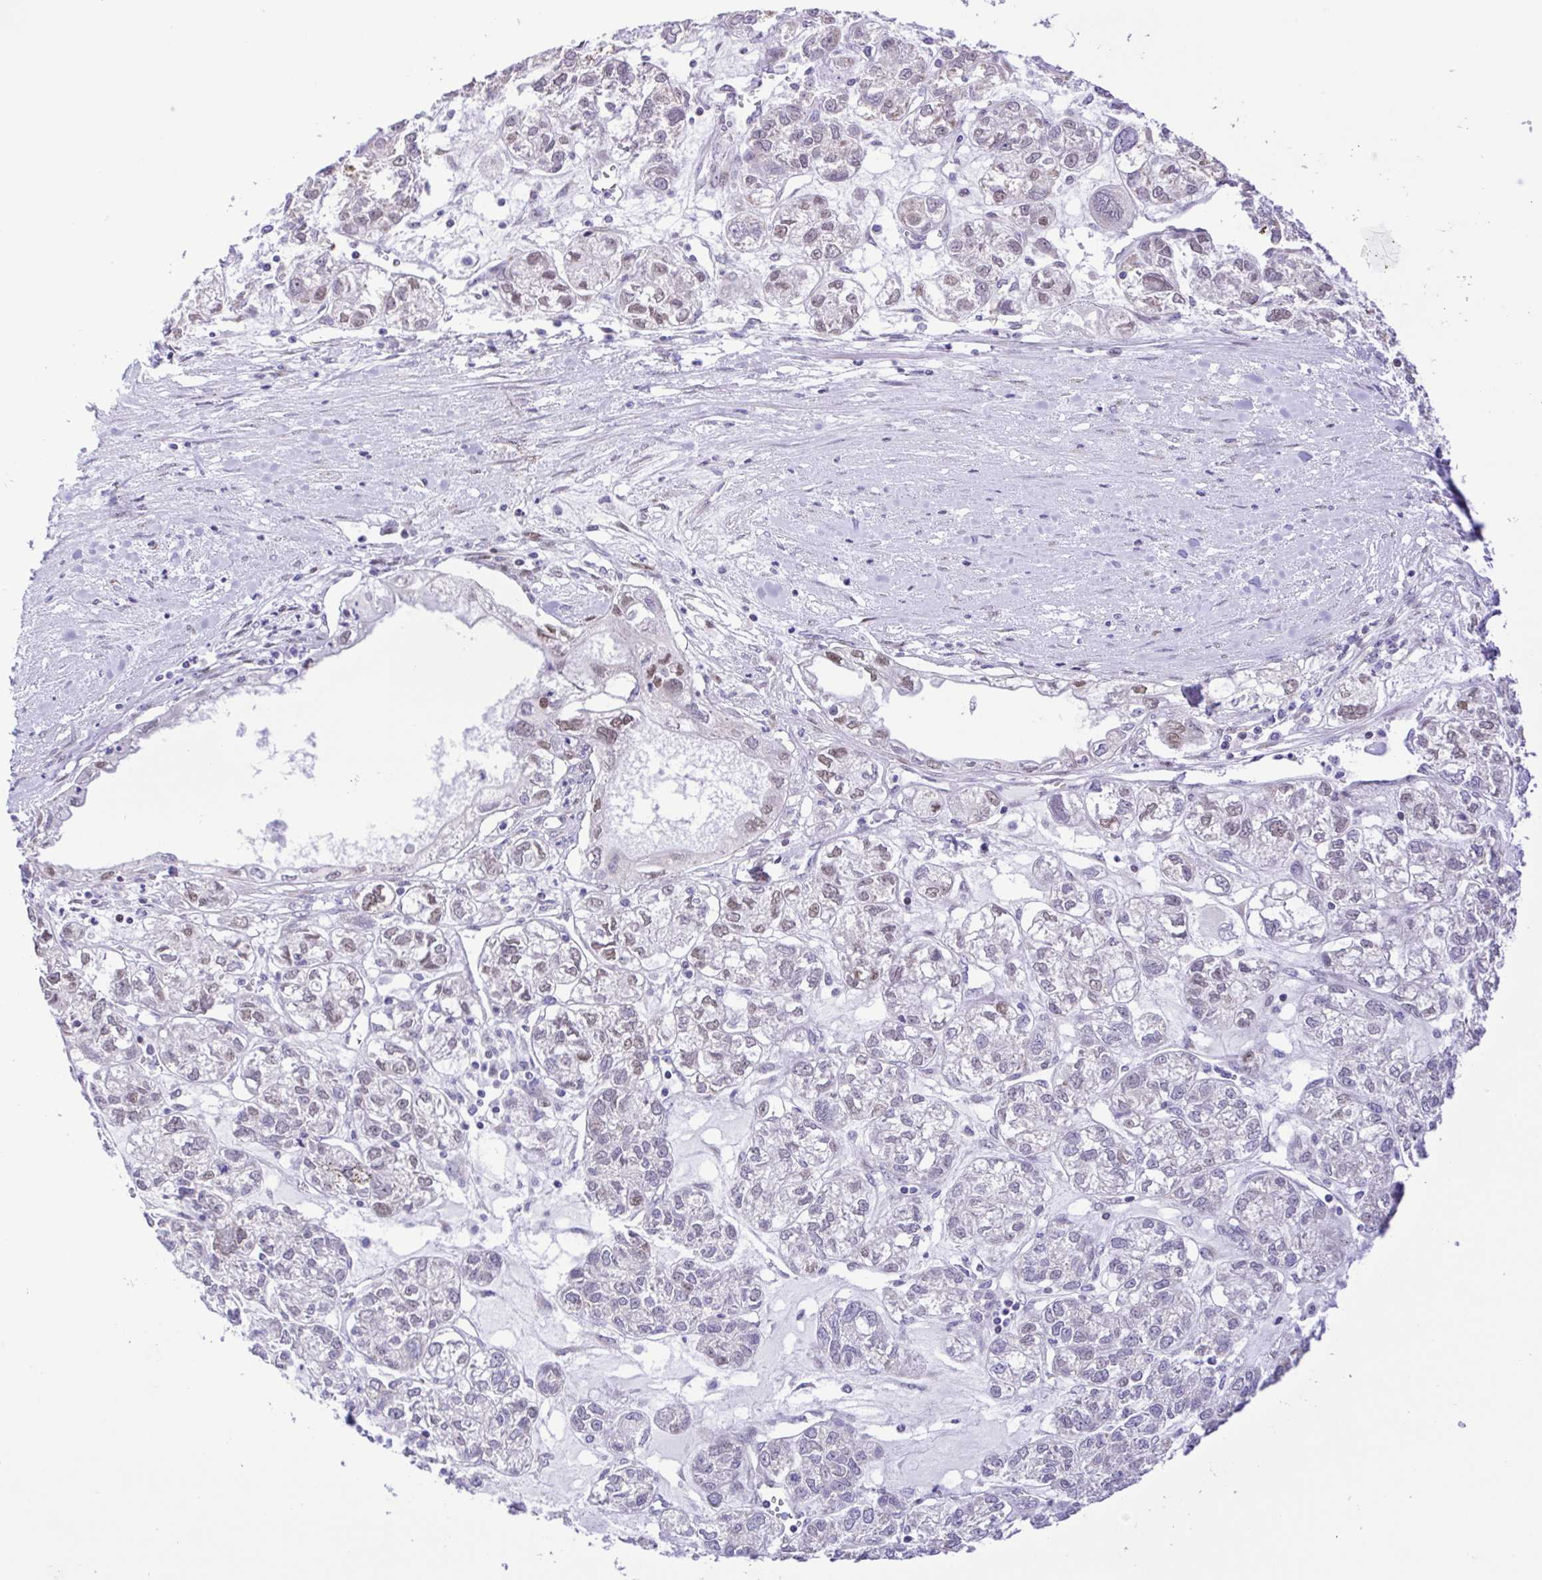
{"staining": {"intensity": "weak", "quantity": "<25%", "location": "nuclear"}, "tissue": "ovarian cancer", "cell_type": "Tumor cells", "image_type": "cancer", "snomed": [{"axis": "morphology", "description": "Carcinoma, endometroid"}, {"axis": "topography", "description": "Ovary"}], "caption": "Ovarian cancer (endometroid carcinoma) stained for a protein using immunohistochemistry (IHC) shows no staining tumor cells.", "gene": "TGM3", "patient": {"sex": "female", "age": 64}}